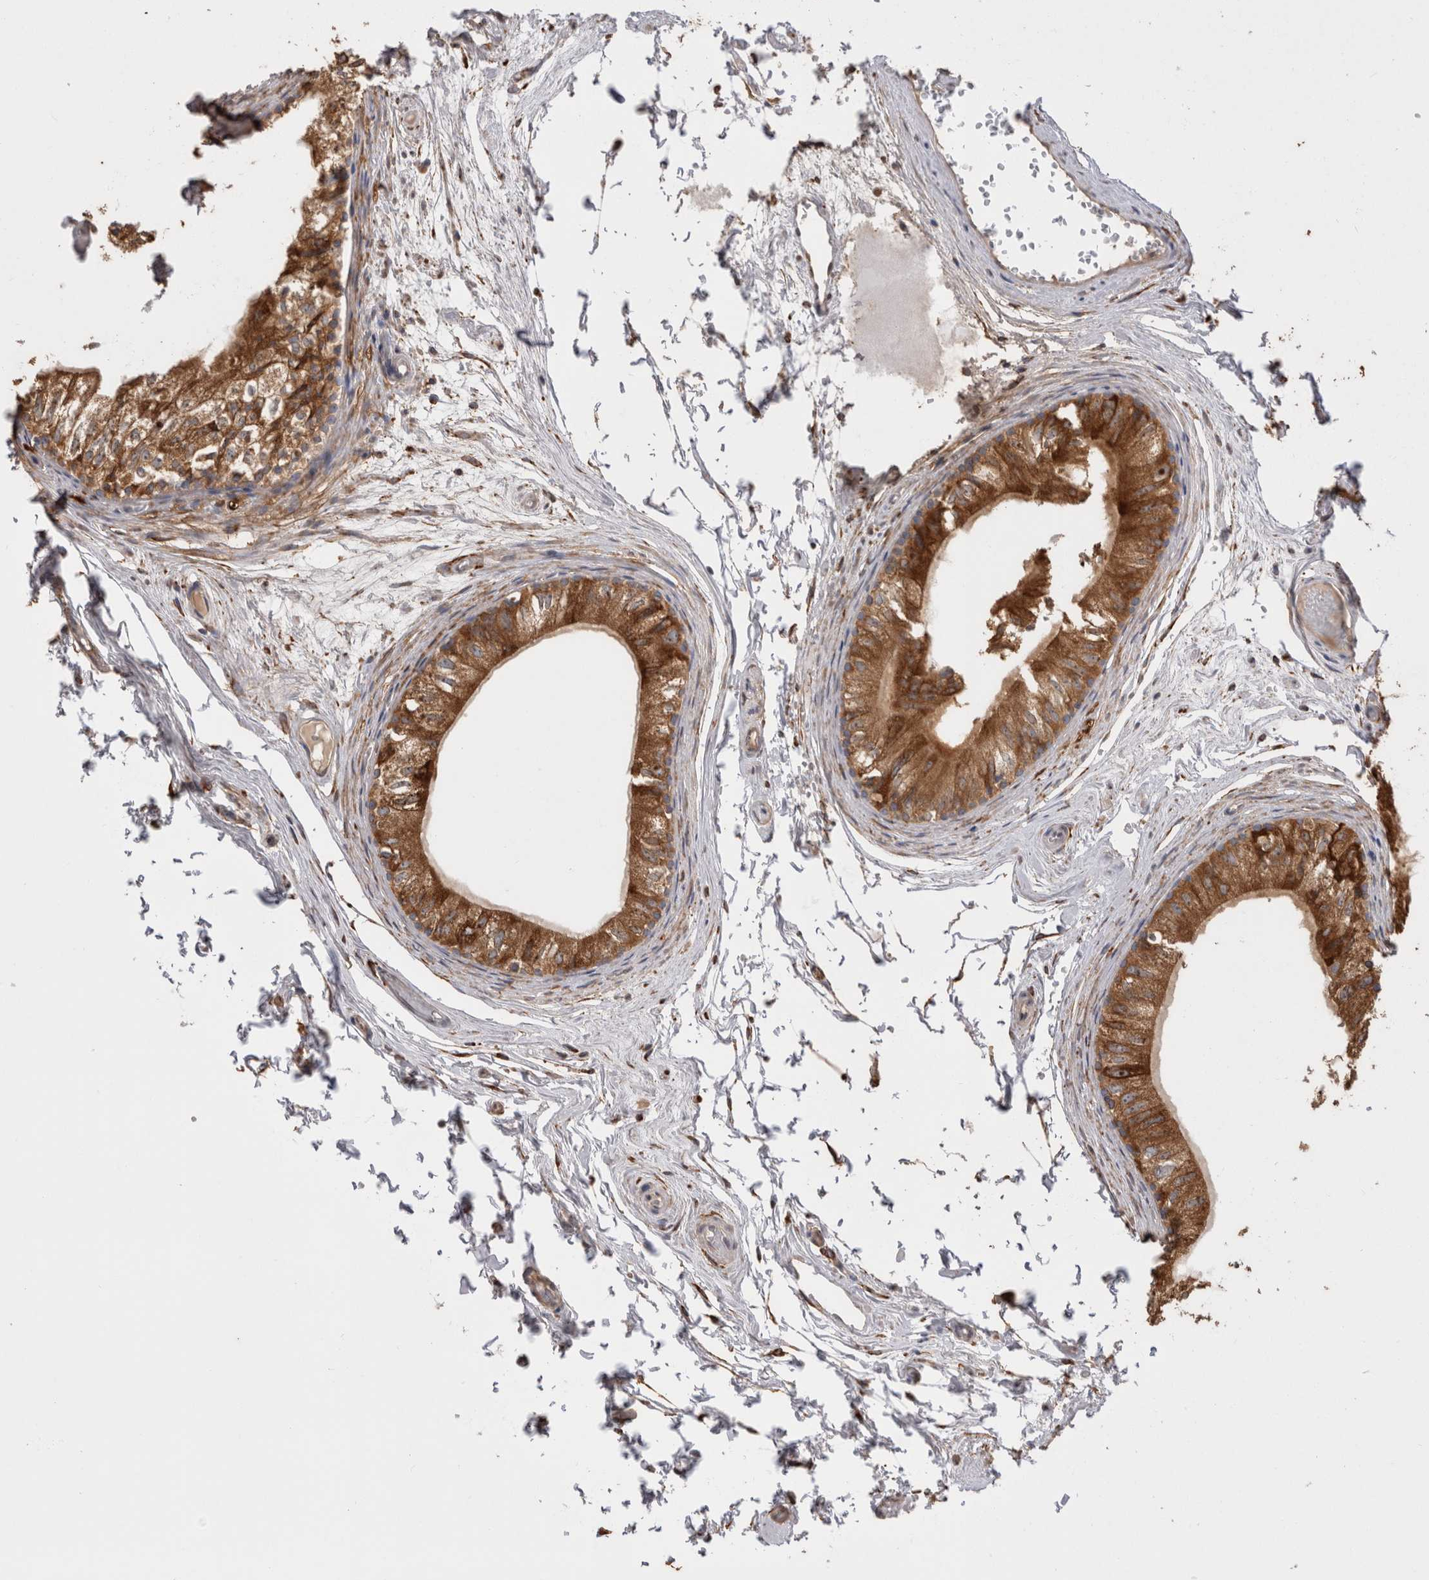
{"staining": {"intensity": "strong", "quantity": ">75%", "location": "cytoplasmic/membranous"}, "tissue": "epididymis", "cell_type": "Glandular cells", "image_type": "normal", "snomed": [{"axis": "morphology", "description": "Normal tissue, NOS"}, {"axis": "topography", "description": "Epididymis"}], "caption": "Immunohistochemical staining of normal epididymis demonstrates strong cytoplasmic/membranous protein staining in about >75% of glandular cells.", "gene": "LRPAP1", "patient": {"sex": "male", "age": 79}}